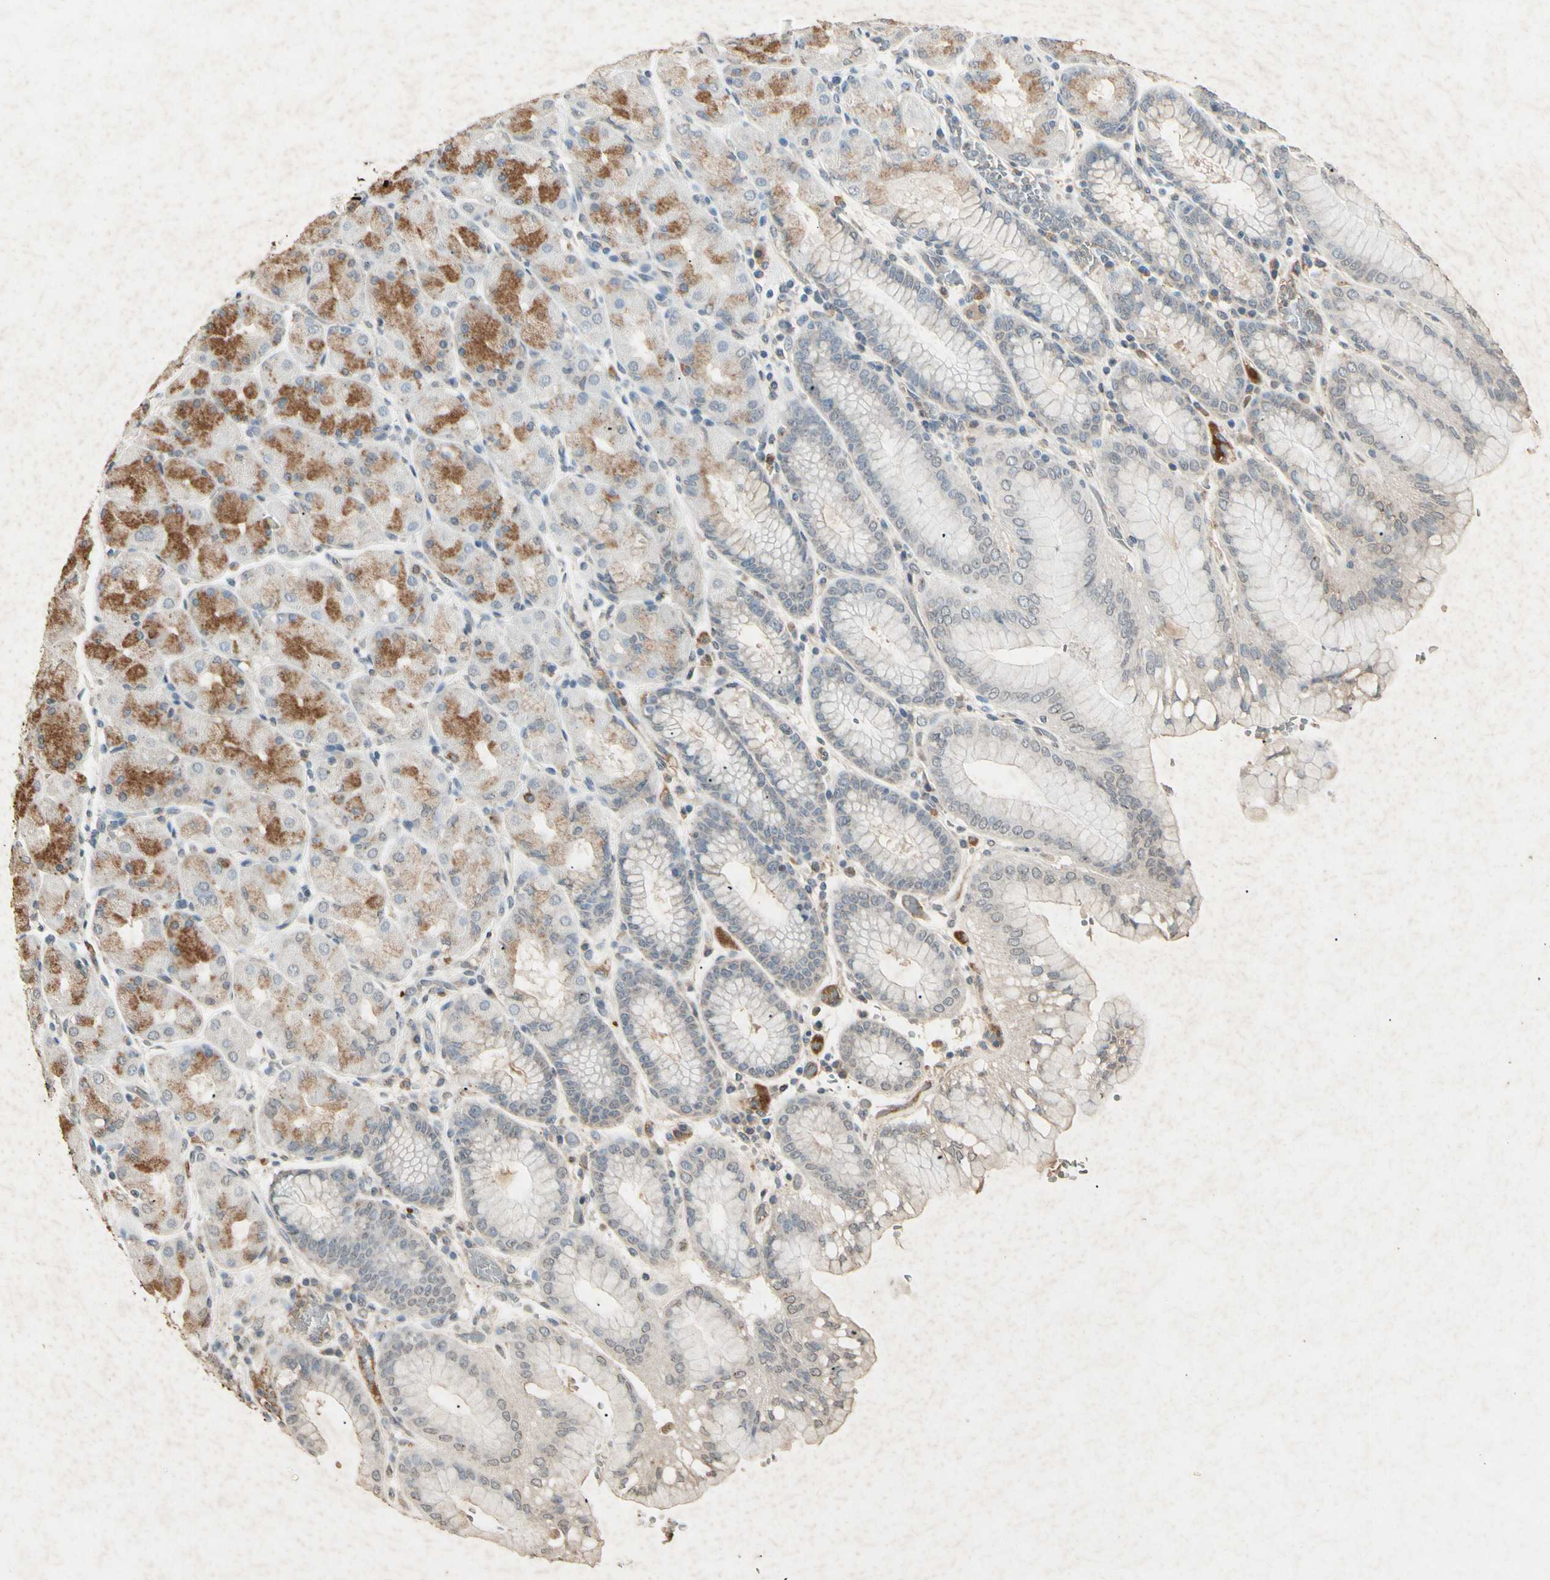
{"staining": {"intensity": "moderate", "quantity": "25%-75%", "location": "cytoplasmic/membranous"}, "tissue": "stomach", "cell_type": "Glandular cells", "image_type": "normal", "snomed": [{"axis": "morphology", "description": "Normal tissue, NOS"}, {"axis": "topography", "description": "Stomach, upper"}, {"axis": "topography", "description": "Stomach"}], "caption": "DAB (3,3'-diaminobenzidine) immunohistochemical staining of benign stomach exhibits moderate cytoplasmic/membranous protein staining in approximately 25%-75% of glandular cells. The staining was performed using DAB, with brown indicating positive protein expression. Nuclei are stained blue with hematoxylin.", "gene": "CP", "patient": {"sex": "male", "age": 76}}